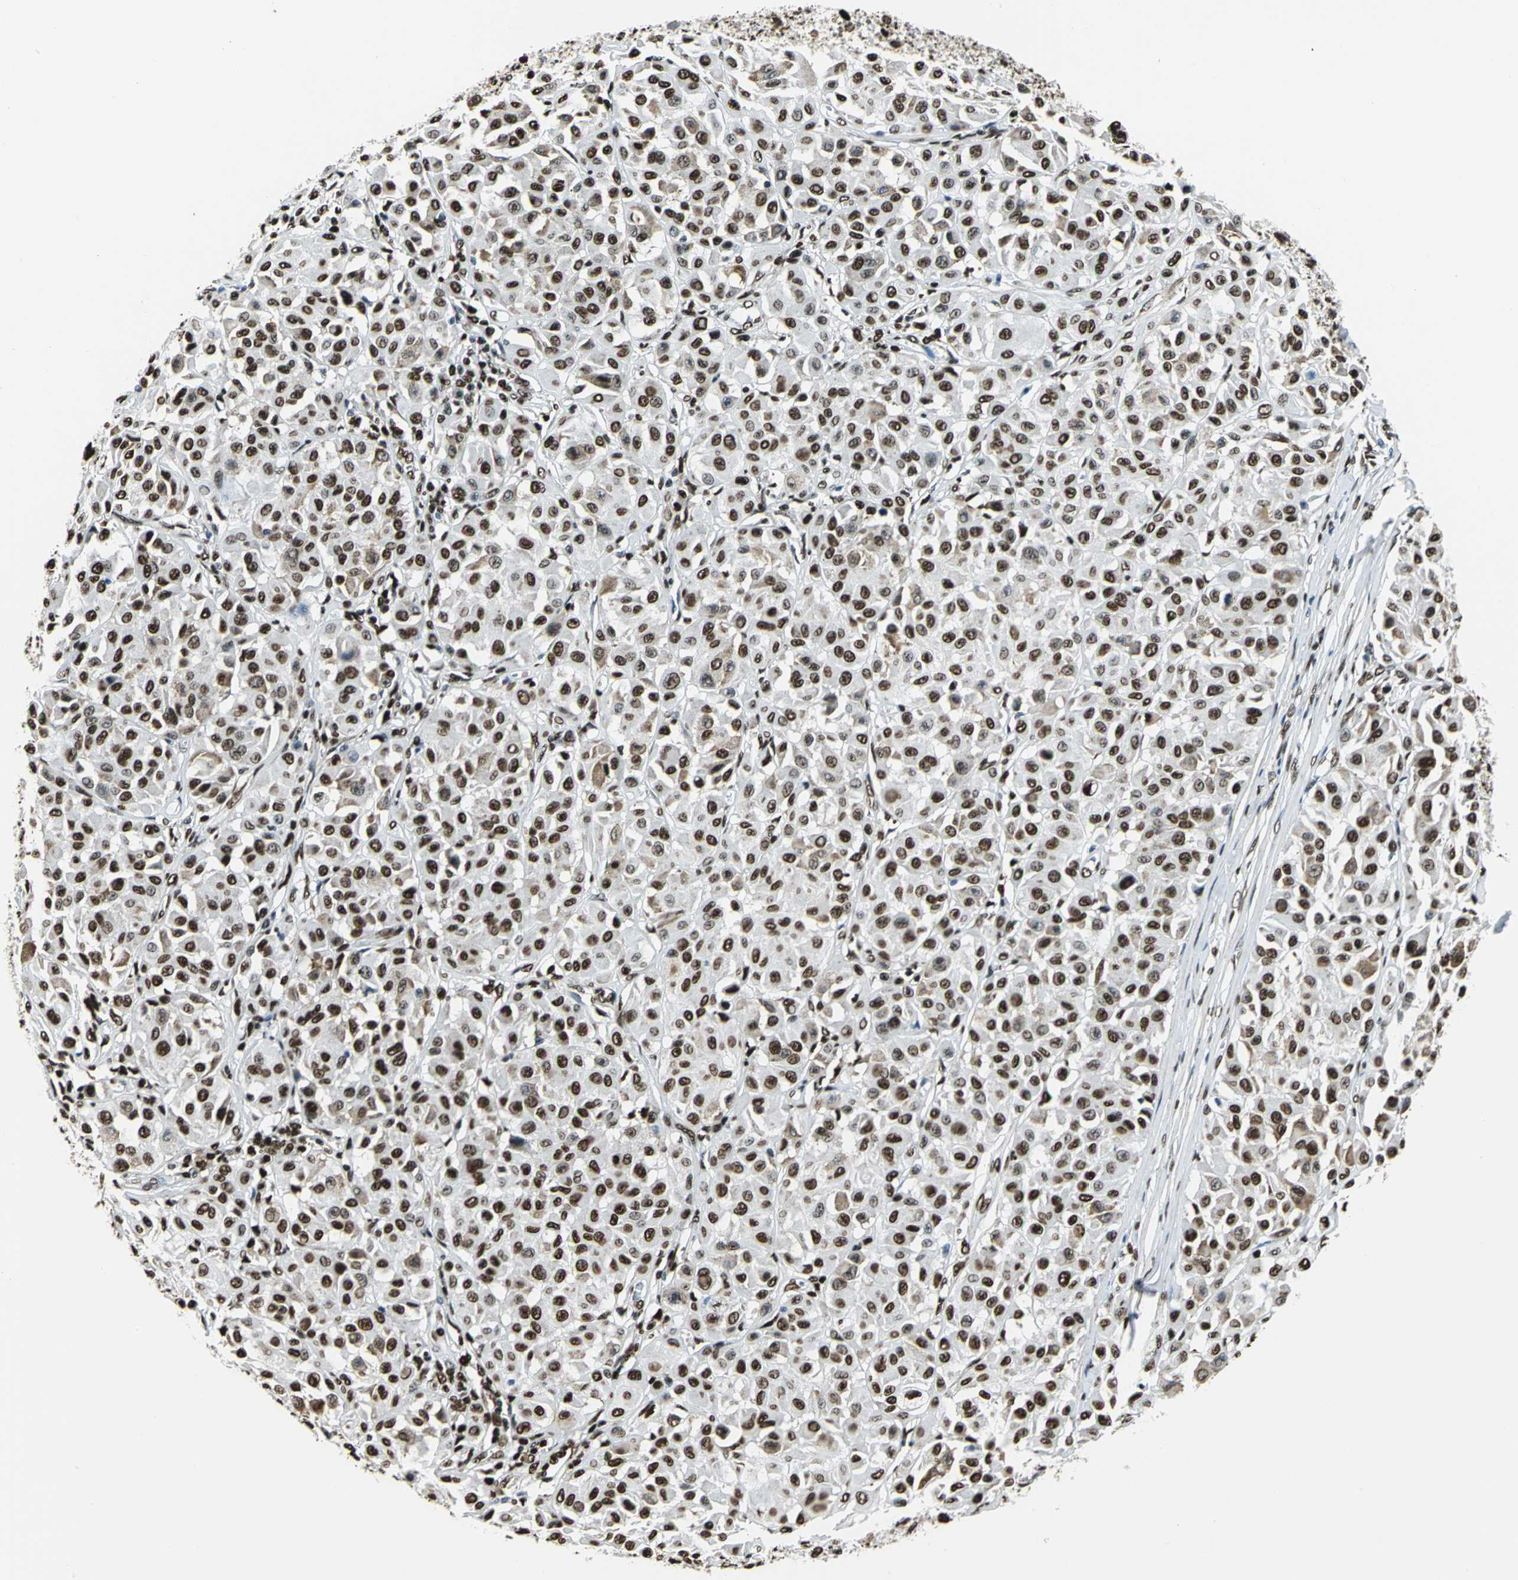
{"staining": {"intensity": "moderate", "quantity": ">75%", "location": "nuclear"}, "tissue": "melanoma", "cell_type": "Tumor cells", "image_type": "cancer", "snomed": [{"axis": "morphology", "description": "Malignant melanoma, Metastatic site"}, {"axis": "topography", "description": "Soft tissue"}], "caption": "Immunohistochemical staining of human malignant melanoma (metastatic site) shows moderate nuclear protein staining in approximately >75% of tumor cells.", "gene": "APEX1", "patient": {"sex": "male", "age": 41}}